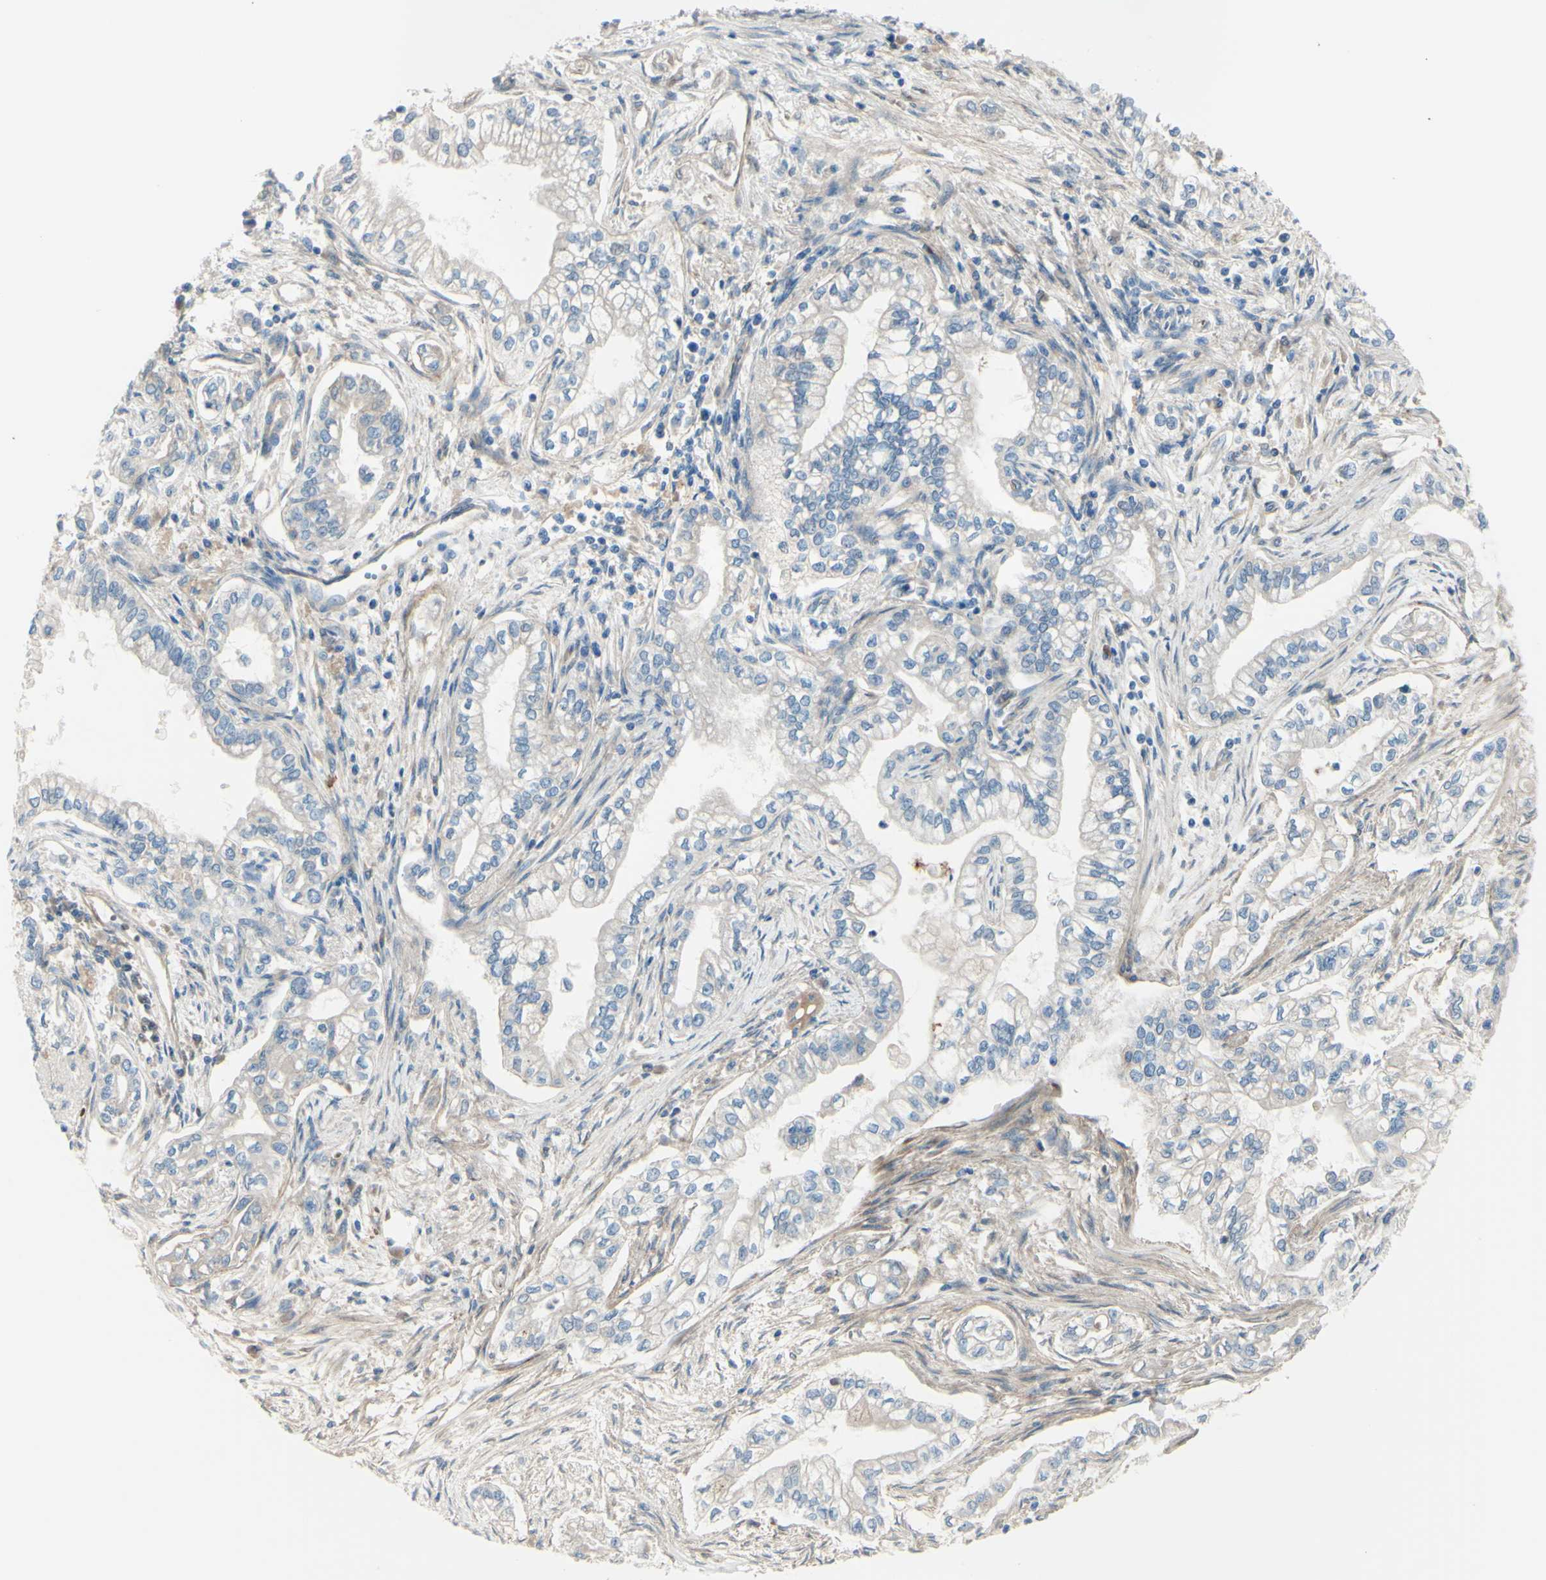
{"staining": {"intensity": "weak", "quantity": ">75%", "location": "cytoplasmic/membranous"}, "tissue": "pancreatic cancer", "cell_type": "Tumor cells", "image_type": "cancer", "snomed": [{"axis": "morphology", "description": "Normal tissue, NOS"}, {"axis": "topography", "description": "Pancreas"}], "caption": "This is a histology image of immunohistochemistry (IHC) staining of pancreatic cancer, which shows weak expression in the cytoplasmic/membranous of tumor cells.", "gene": "PCDHGA2", "patient": {"sex": "male", "age": 42}}